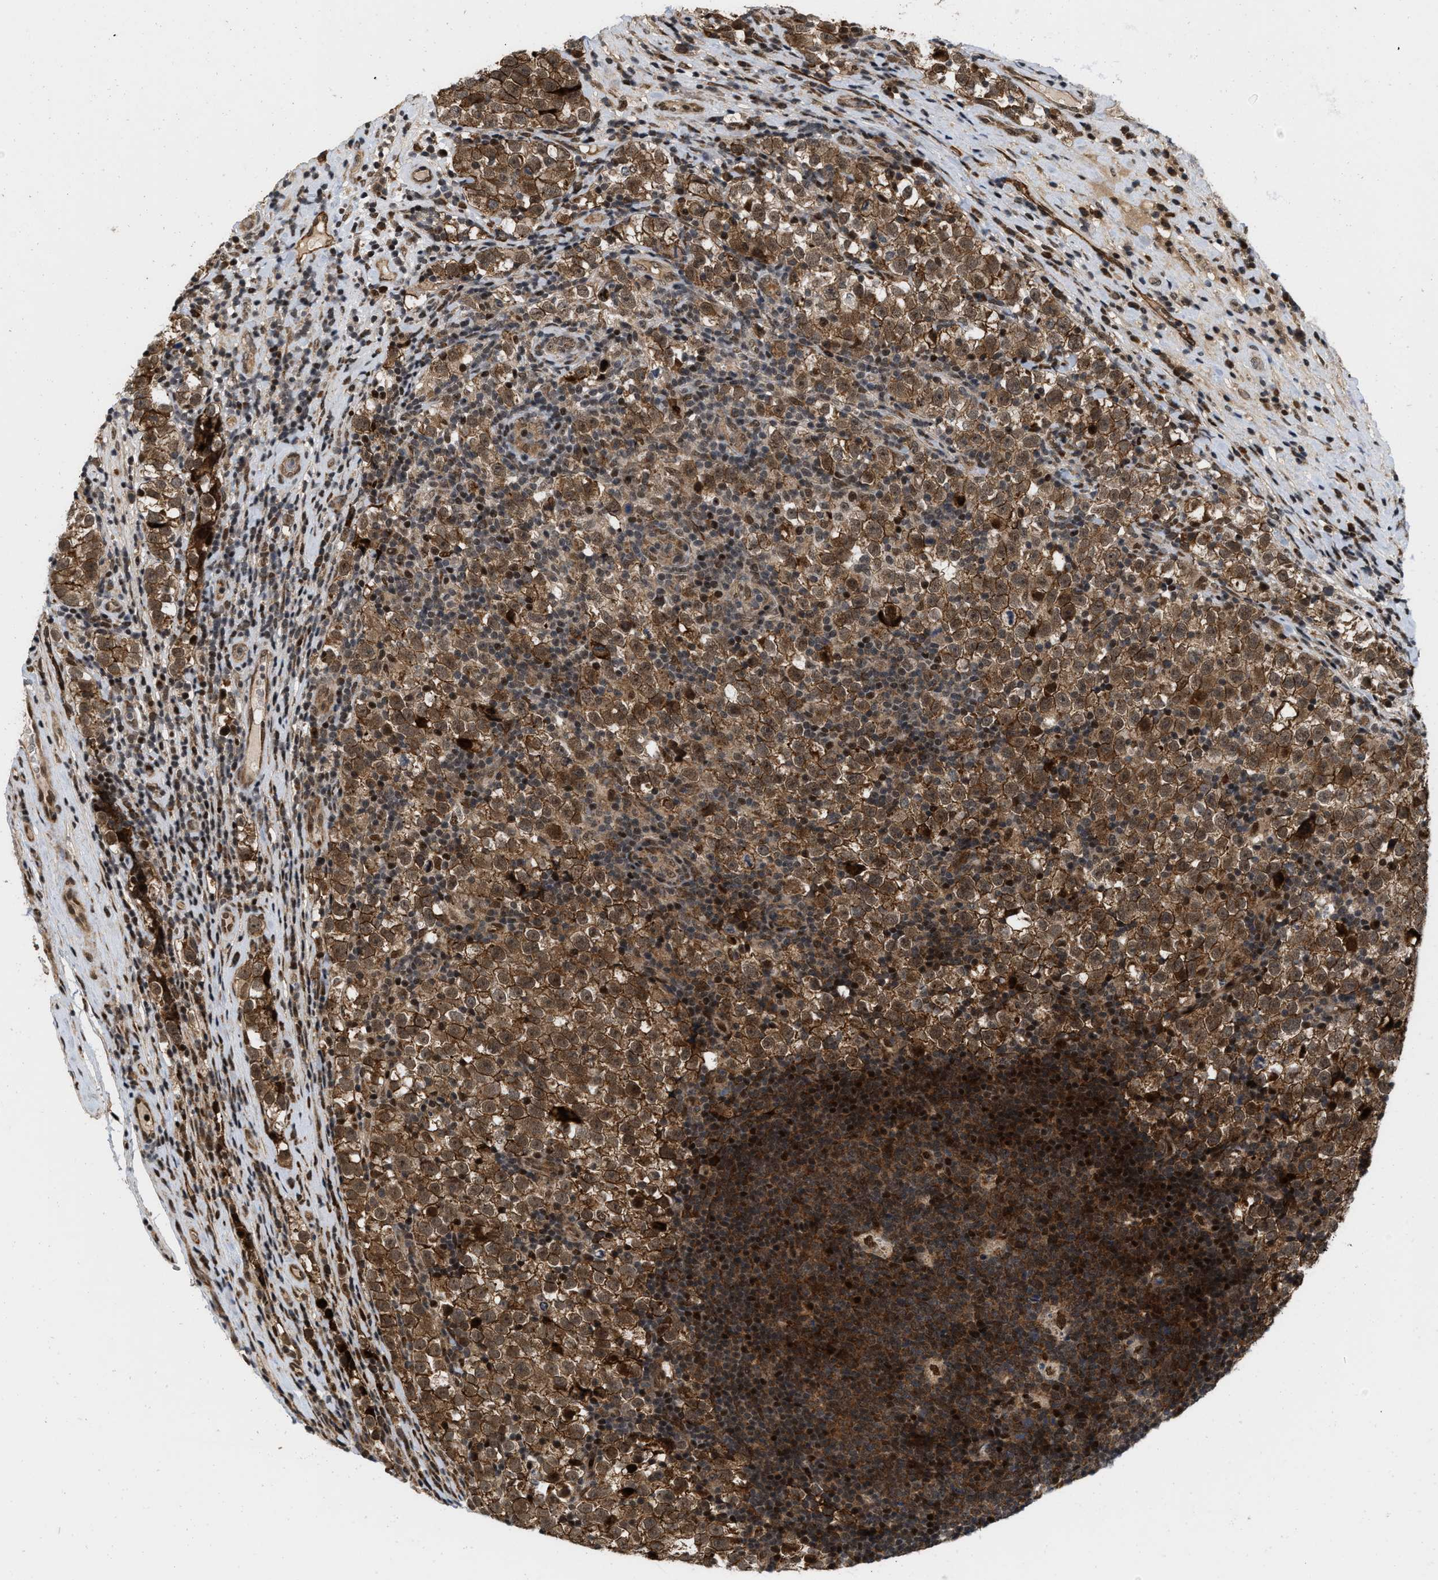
{"staining": {"intensity": "moderate", "quantity": ">75%", "location": "cytoplasmic/membranous,nuclear"}, "tissue": "testis cancer", "cell_type": "Tumor cells", "image_type": "cancer", "snomed": [{"axis": "morphology", "description": "Normal tissue, NOS"}, {"axis": "morphology", "description": "Seminoma, NOS"}, {"axis": "topography", "description": "Testis"}], "caption": "Protein expression analysis of testis cancer displays moderate cytoplasmic/membranous and nuclear staining in approximately >75% of tumor cells. (IHC, brightfield microscopy, high magnification).", "gene": "ANKRD11", "patient": {"sex": "male", "age": 43}}